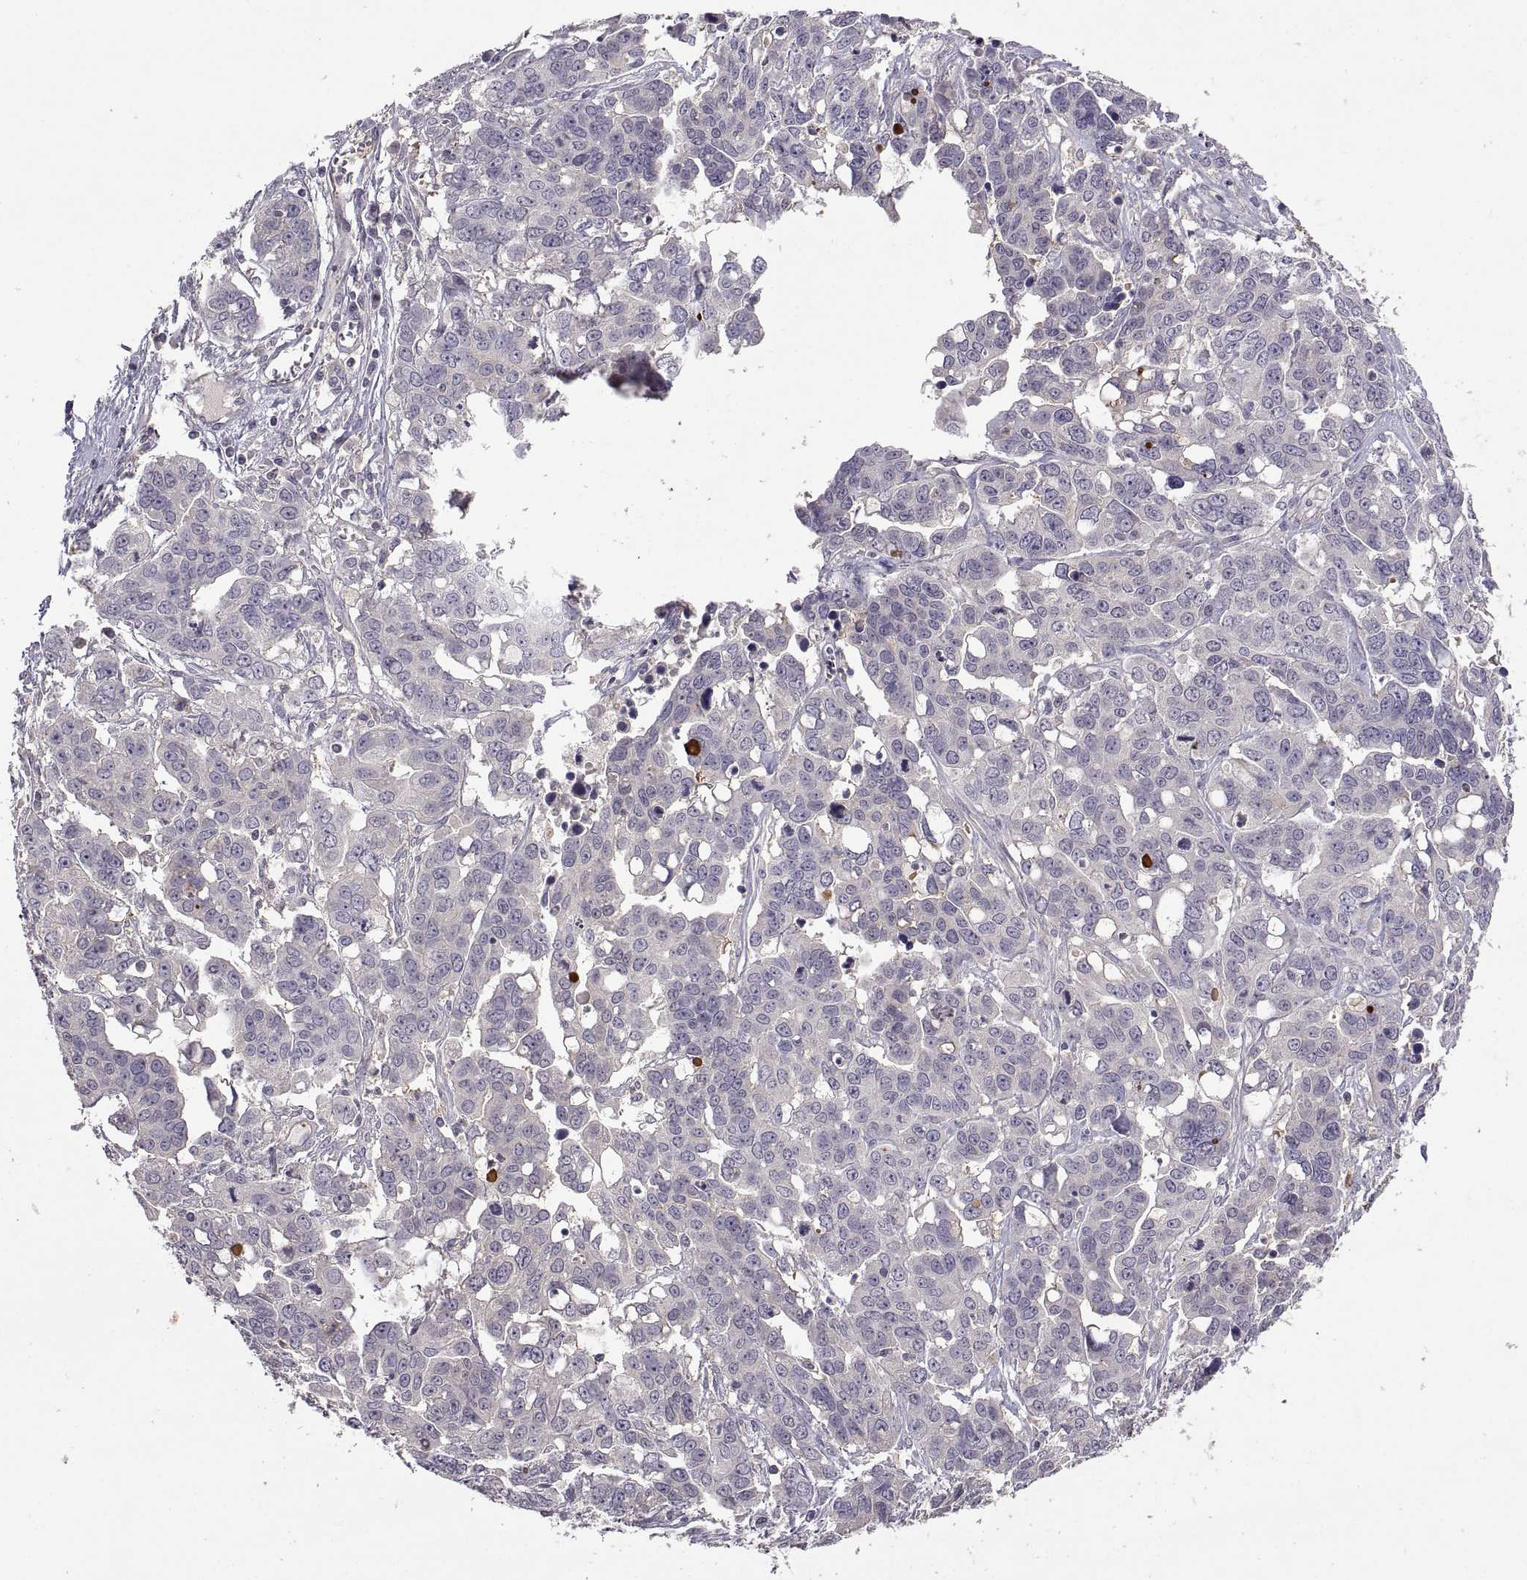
{"staining": {"intensity": "negative", "quantity": "none", "location": "none"}, "tissue": "ovarian cancer", "cell_type": "Tumor cells", "image_type": "cancer", "snomed": [{"axis": "morphology", "description": "Carcinoma, endometroid"}, {"axis": "topography", "description": "Ovary"}], "caption": "An image of ovarian endometroid carcinoma stained for a protein demonstrates no brown staining in tumor cells.", "gene": "NMNAT2", "patient": {"sex": "female", "age": 78}}